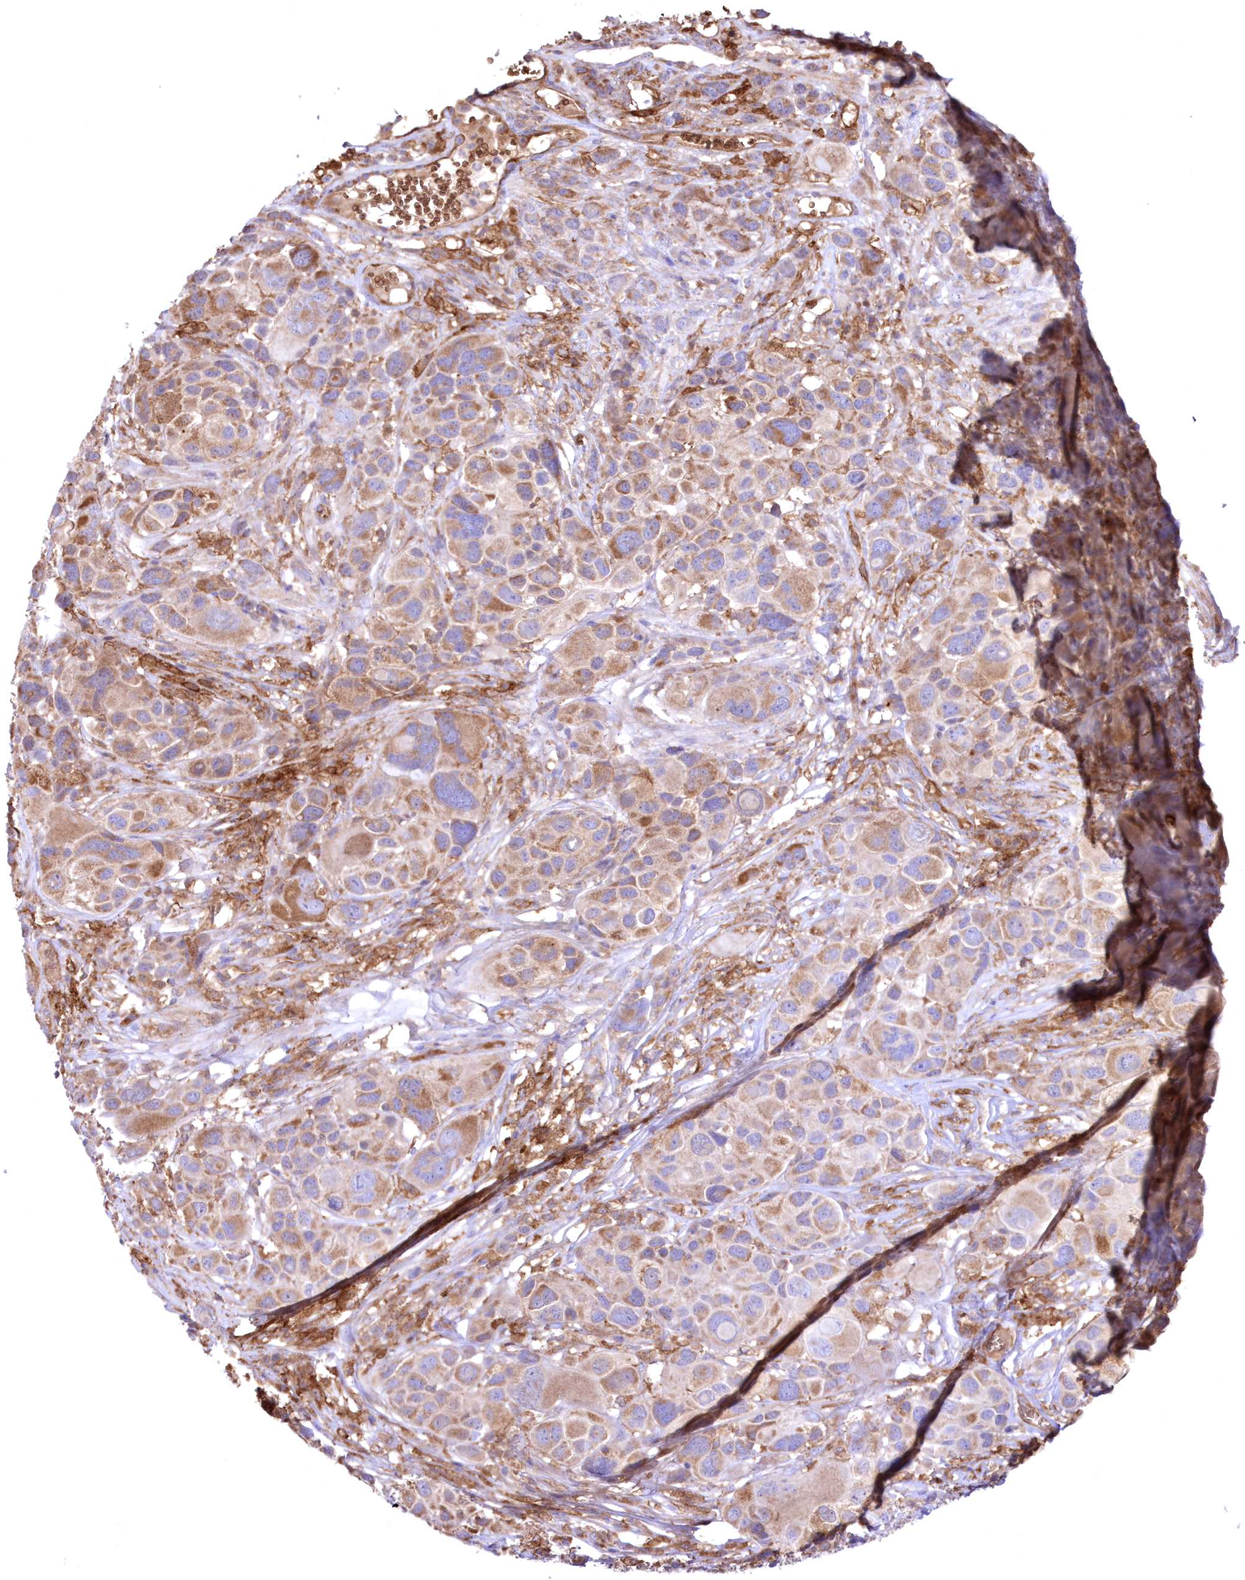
{"staining": {"intensity": "moderate", "quantity": "<25%", "location": "cytoplasmic/membranous"}, "tissue": "melanoma", "cell_type": "Tumor cells", "image_type": "cancer", "snomed": [{"axis": "morphology", "description": "Malignant melanoma, NOS"}, {"axis": "topography", "description": "Skin of trunk"}], "caption": "Protein staining reveals moderate cytoplasmic/membranous staining in approximately <25% of tumor cells in melanoma.", "gene": "FCHO2", "patient": {"sex": "male", "age": 71}}